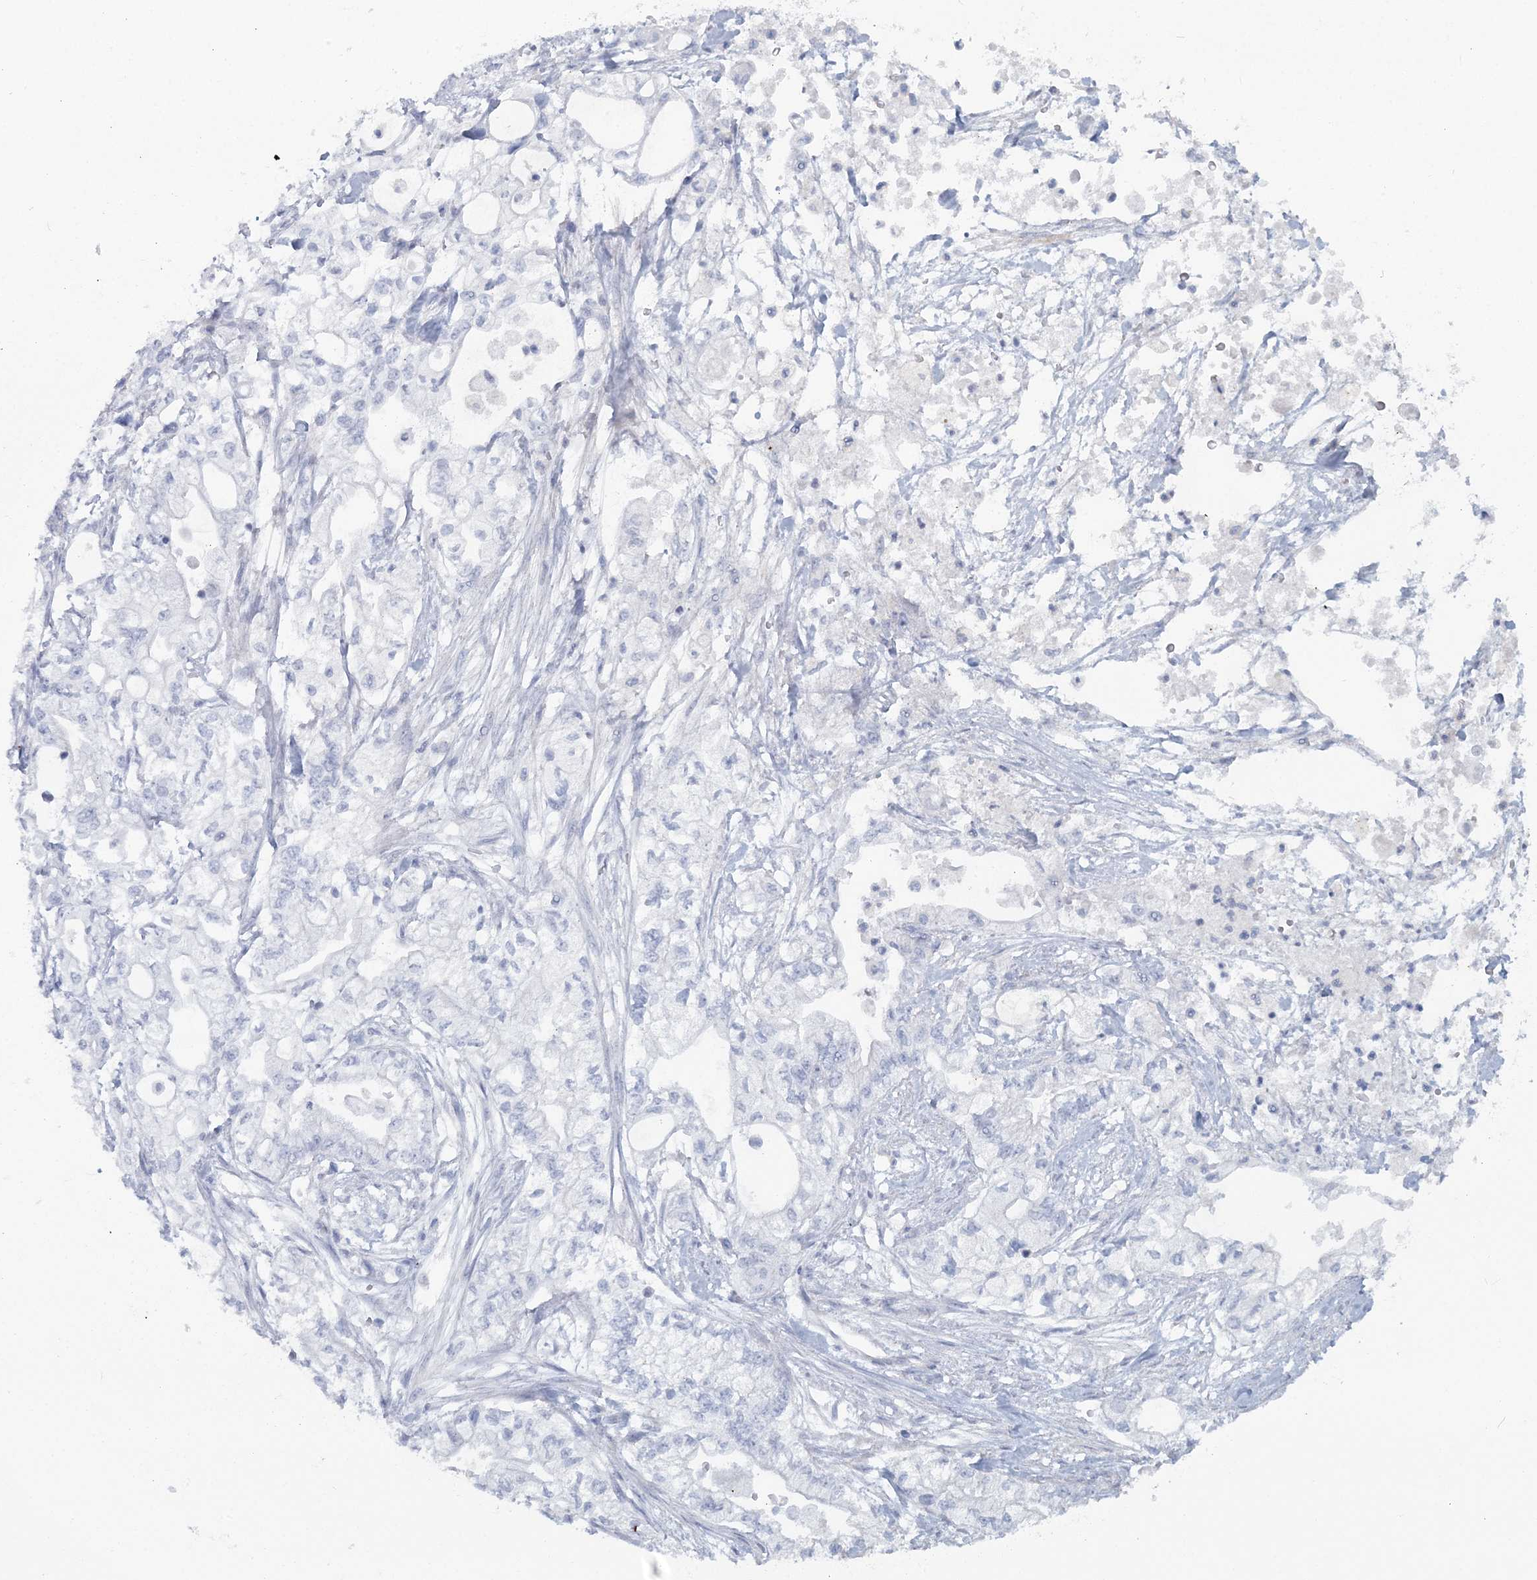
{"staining": {"intensity": "negative", "quantity": "none", "location": "none"}, "tissue": "pancreatic cancer", "cell_type": "Tumor cells", "image_type": "cancer", "snomed": [{"axis": "morphology", "description": "Adenocarcinoma, NOS"}, {"axis": "topography", "description": "Pancreas"}], "caption": "DAB immunohistochemical staining of pancreatic cancer (adenocarcinoma) shows no significant expression in tumor cells. Brightfield microscopy of IHC stained with DAB (brown) and hematoxylin (blue), captured at high magnification.", "gene": "CUEDC2", "patient": {"sex": "male", "age": 79}}